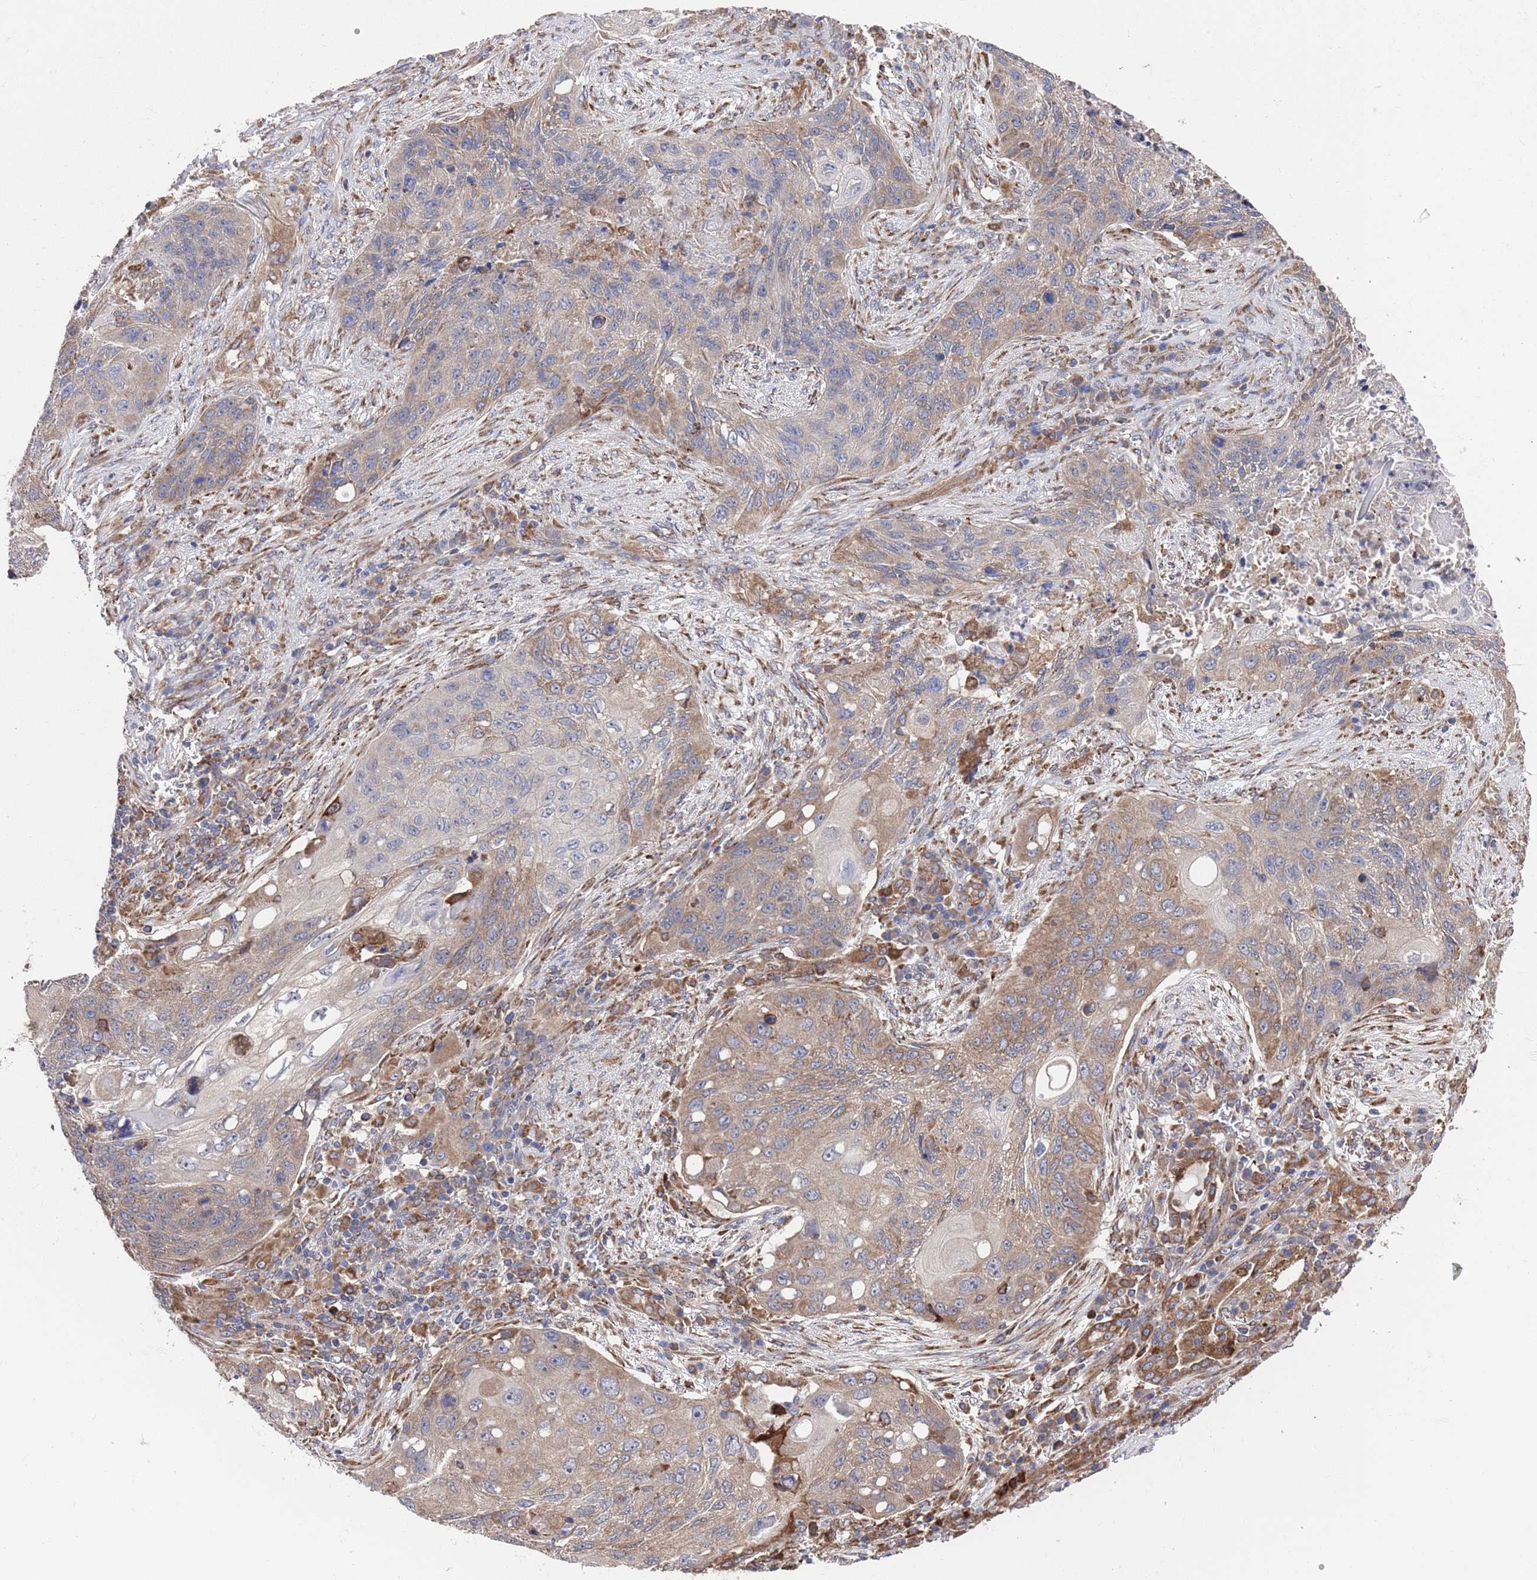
{"staining": {"intensity": "weak", "quantity": "25%-75%", "location": "cytoplasmic/membranous"}, "tissue": "lung cancer", "cell_type": "Tumor cells", "image_type": "cancer", "snomed": [{"axis": "morphology", "description": "Squamous cell carcinoma, NOS"}, {"axis": "topography", "description": "Lung"}], "caption": "High-magnification brightfield microscopy of squamous cell carcinoma (lung) stained with DAB (brown) and counterstained with hematoxylin (blue). tumor cells exhibit weak cytoplasmic/membranous staining is appreciated in approximately25%-75% of cells. (DAB = brown stain, brightfield microscopy at high magnification).", "gene": "GID8", "patient": {"sex": "female", "age": 63}}